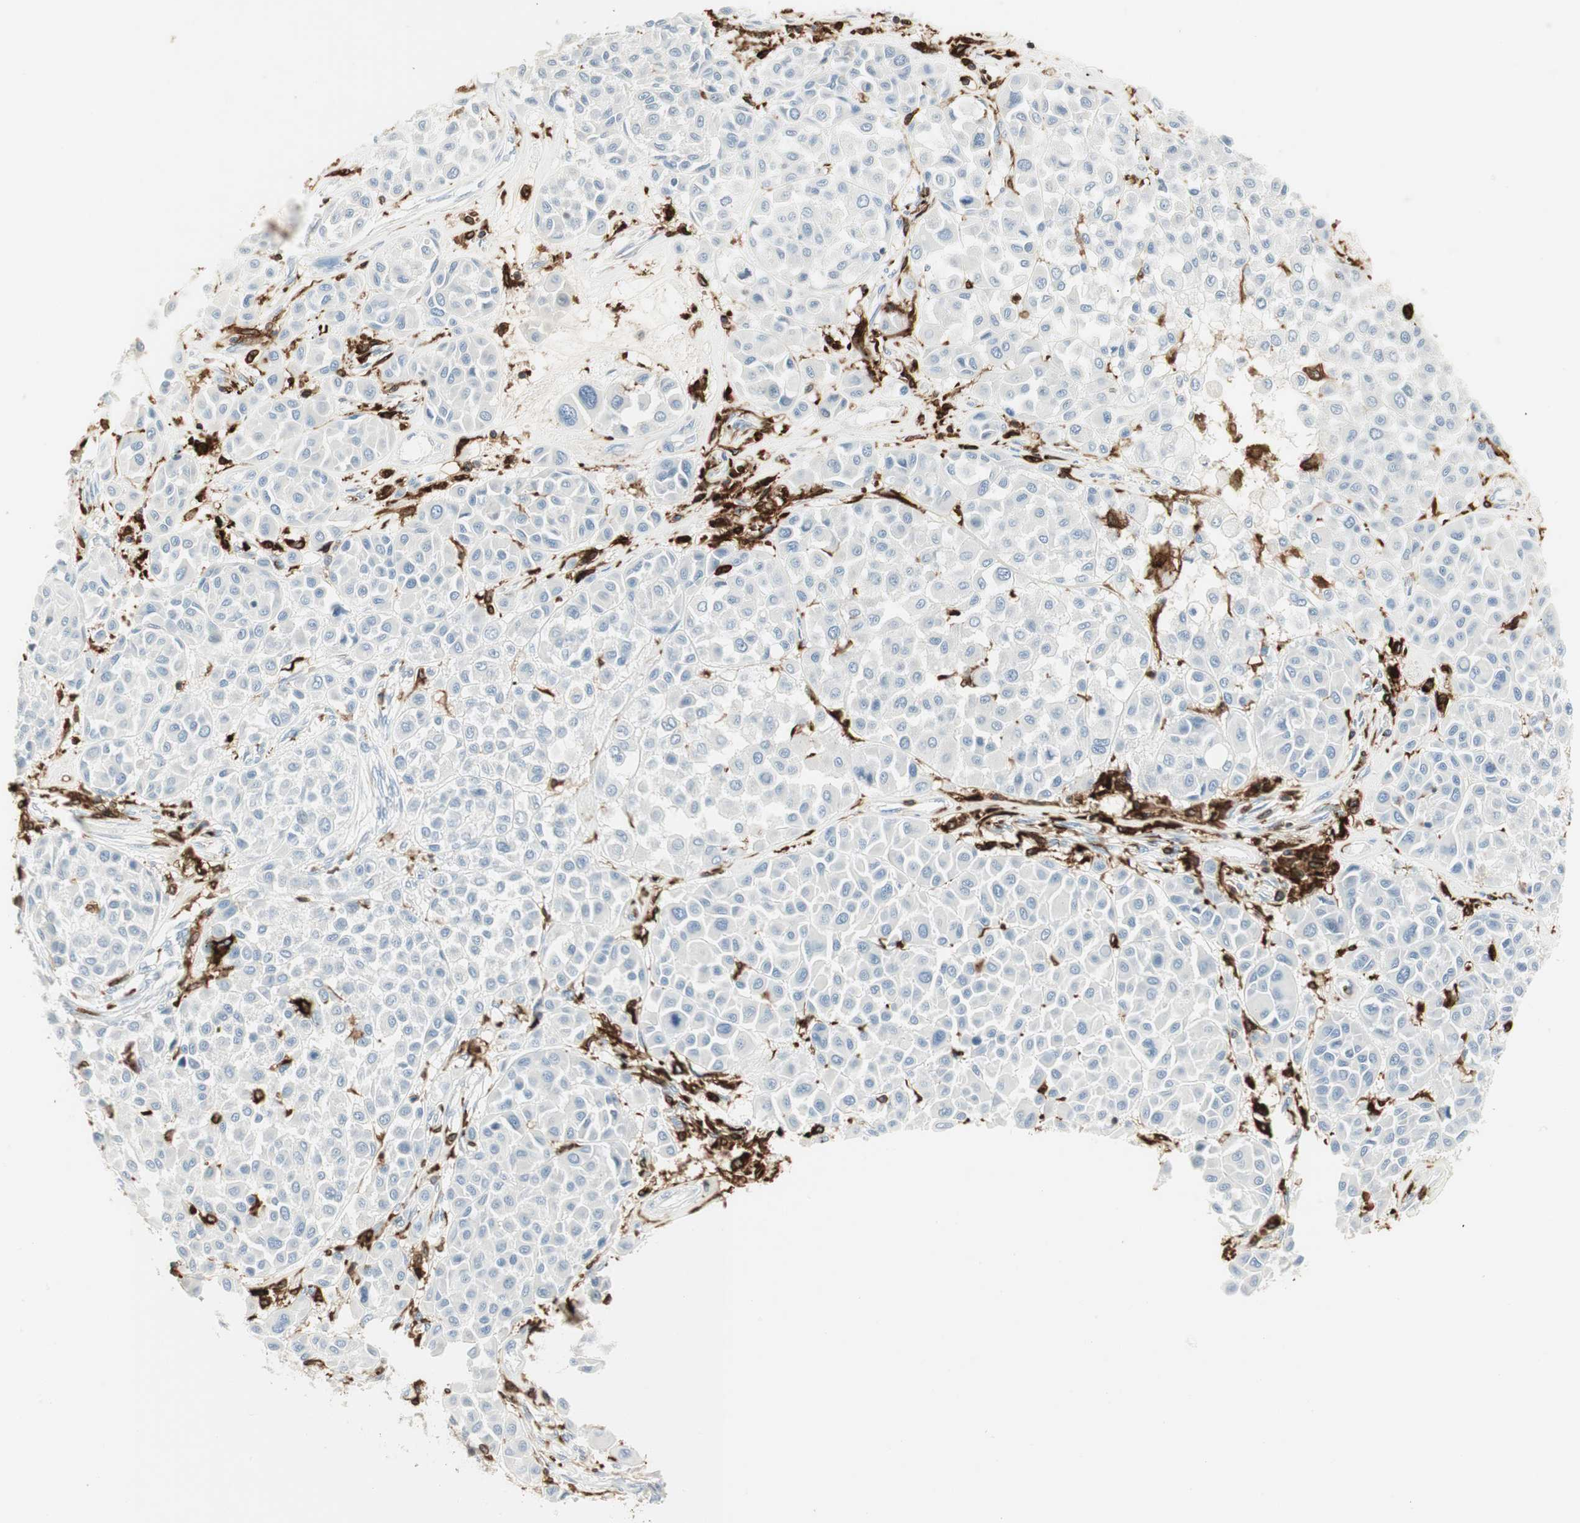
{"staining": {"intensity": "negative", "quantity": "none", "location": "none"}, "tissue": "melanoma", "cell_type": "Tumor cells", "image_type": "cancer", "snomed": [{"axis": "morphology", "description": "Malignant melanoma, Metastatic site"}, {"axis": "topography", "description": "Soft tissue"}], "caption": "Protein analysis of malignant melanoma (metastatic site) displays no significant staining in tumor cells.", "gene": "ITGB2", "patient": {"sex": "male", "age": 41}}